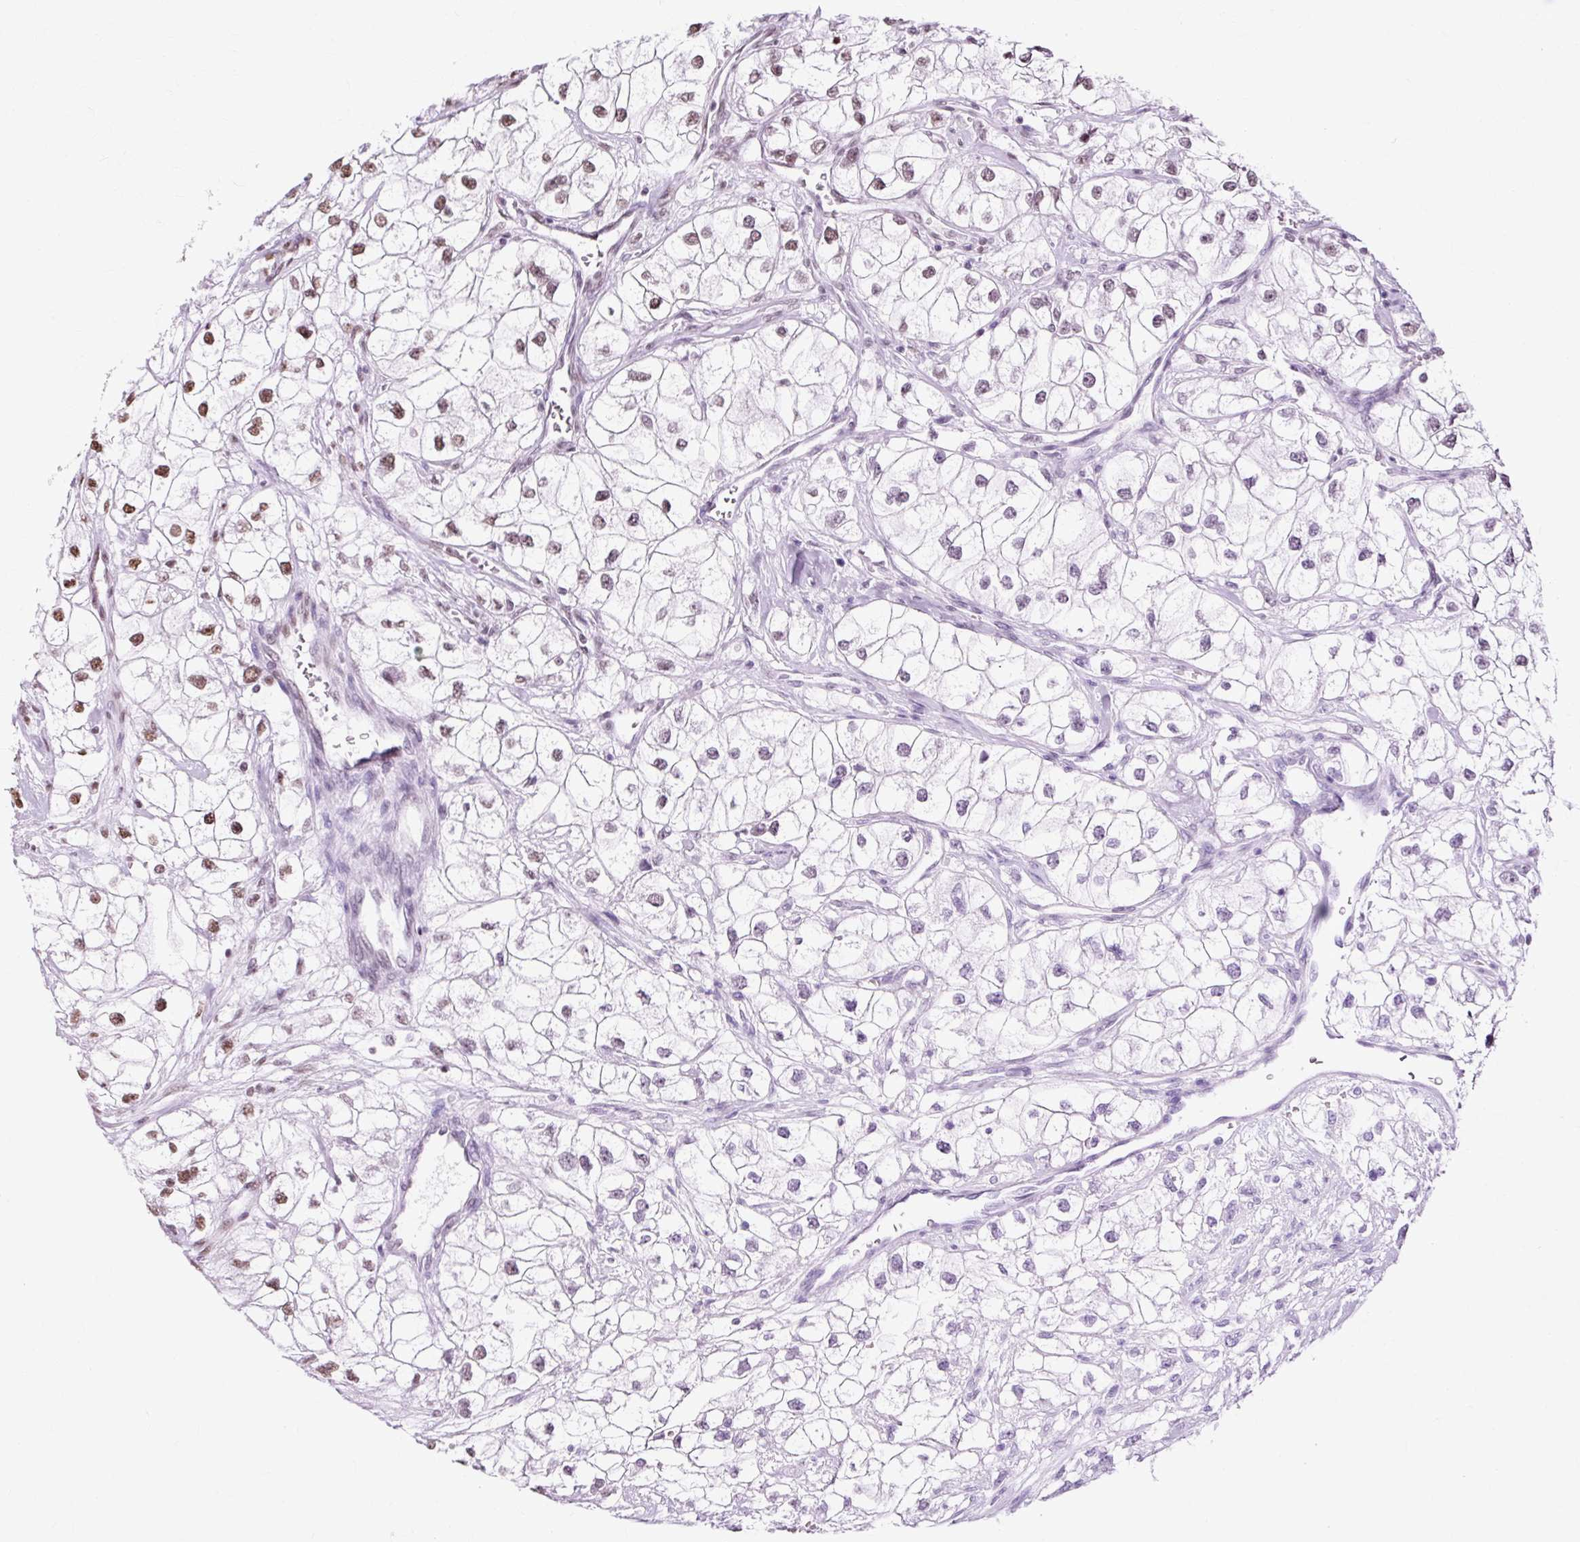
{"staining": {"intensity": "strong", "quantity": "25%-75%", "location": "nuclear"}, "tissue": "renal cancer", "cell_type": "Tumor cells", "image_type": "cancer", "snomed": [{"axis": "morphology", "description": "Adenocarcinoma, NOS"}, {"axis": "topography", "description": "Kidney"}], "caption": "A micrograph of renal cancer stained for a protein reveals strong nuclear brown staining in tumor cells.", "gene": "XRCC6", "patient": {"sex": "male", "age": 59}}